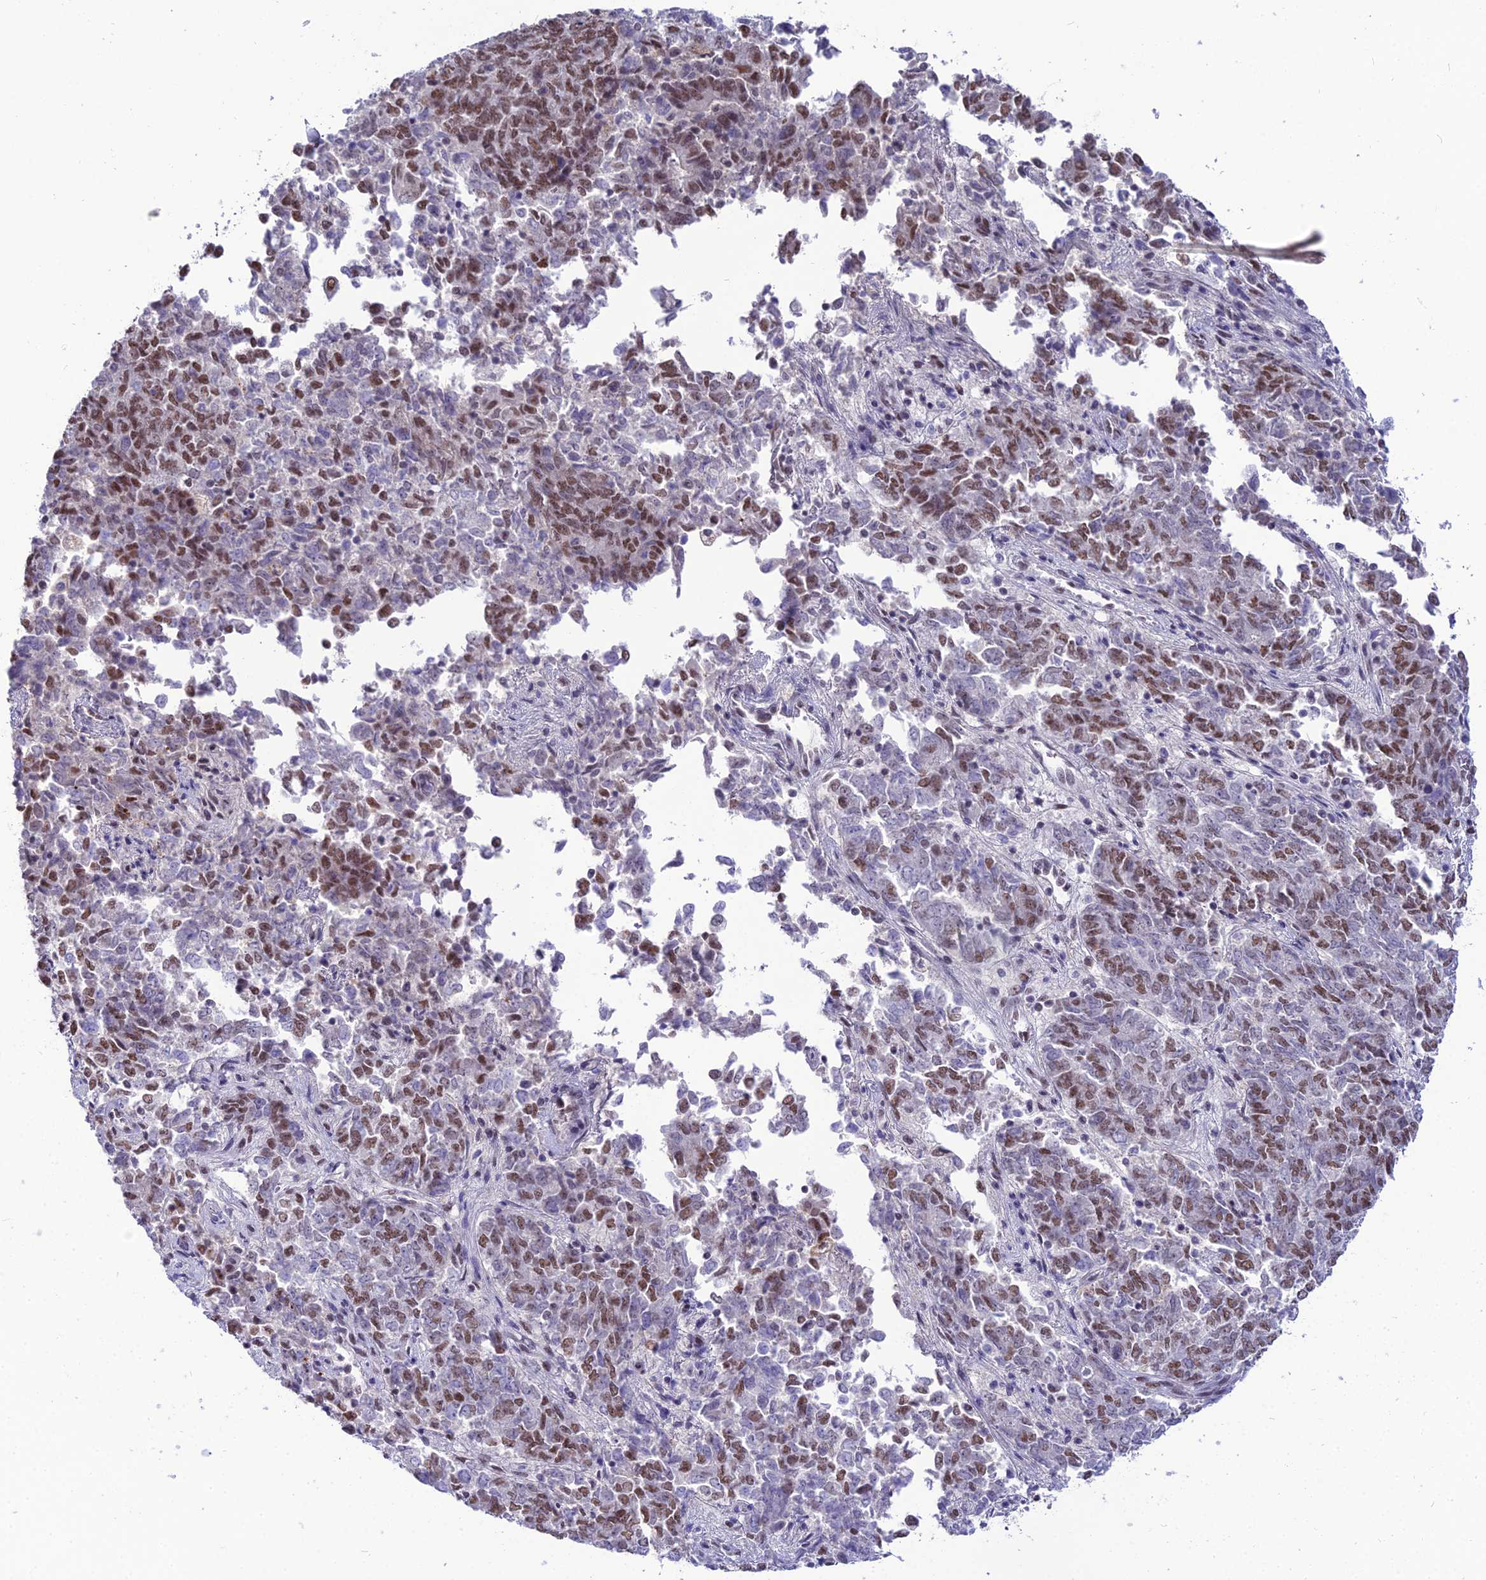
{"staining": {"intensity": "moderate", "quantity": "<25%", "location": "nuclear"}, "tissue": "endometrial cancer", "cell_type": "Tumor cells", "image_type": "cancer", "snomed": [{"axis": "morphology", "description": "Adenocarcinoma, NOS"}, {"axis": "topography", "description": "Endometrium"}], "caption": "The immunohistochemical stain highlights moderate nuclear positivity in tumor cells of endometrial adenocarcinoma tissue. The staining was performed using DAB to visualize the protein expression in brown, while the nuclei were stained in blue with hematoxylin (Magnification: 20x).", "gene": "RBM12", "patient": {"sex": "female", "age": 80}}